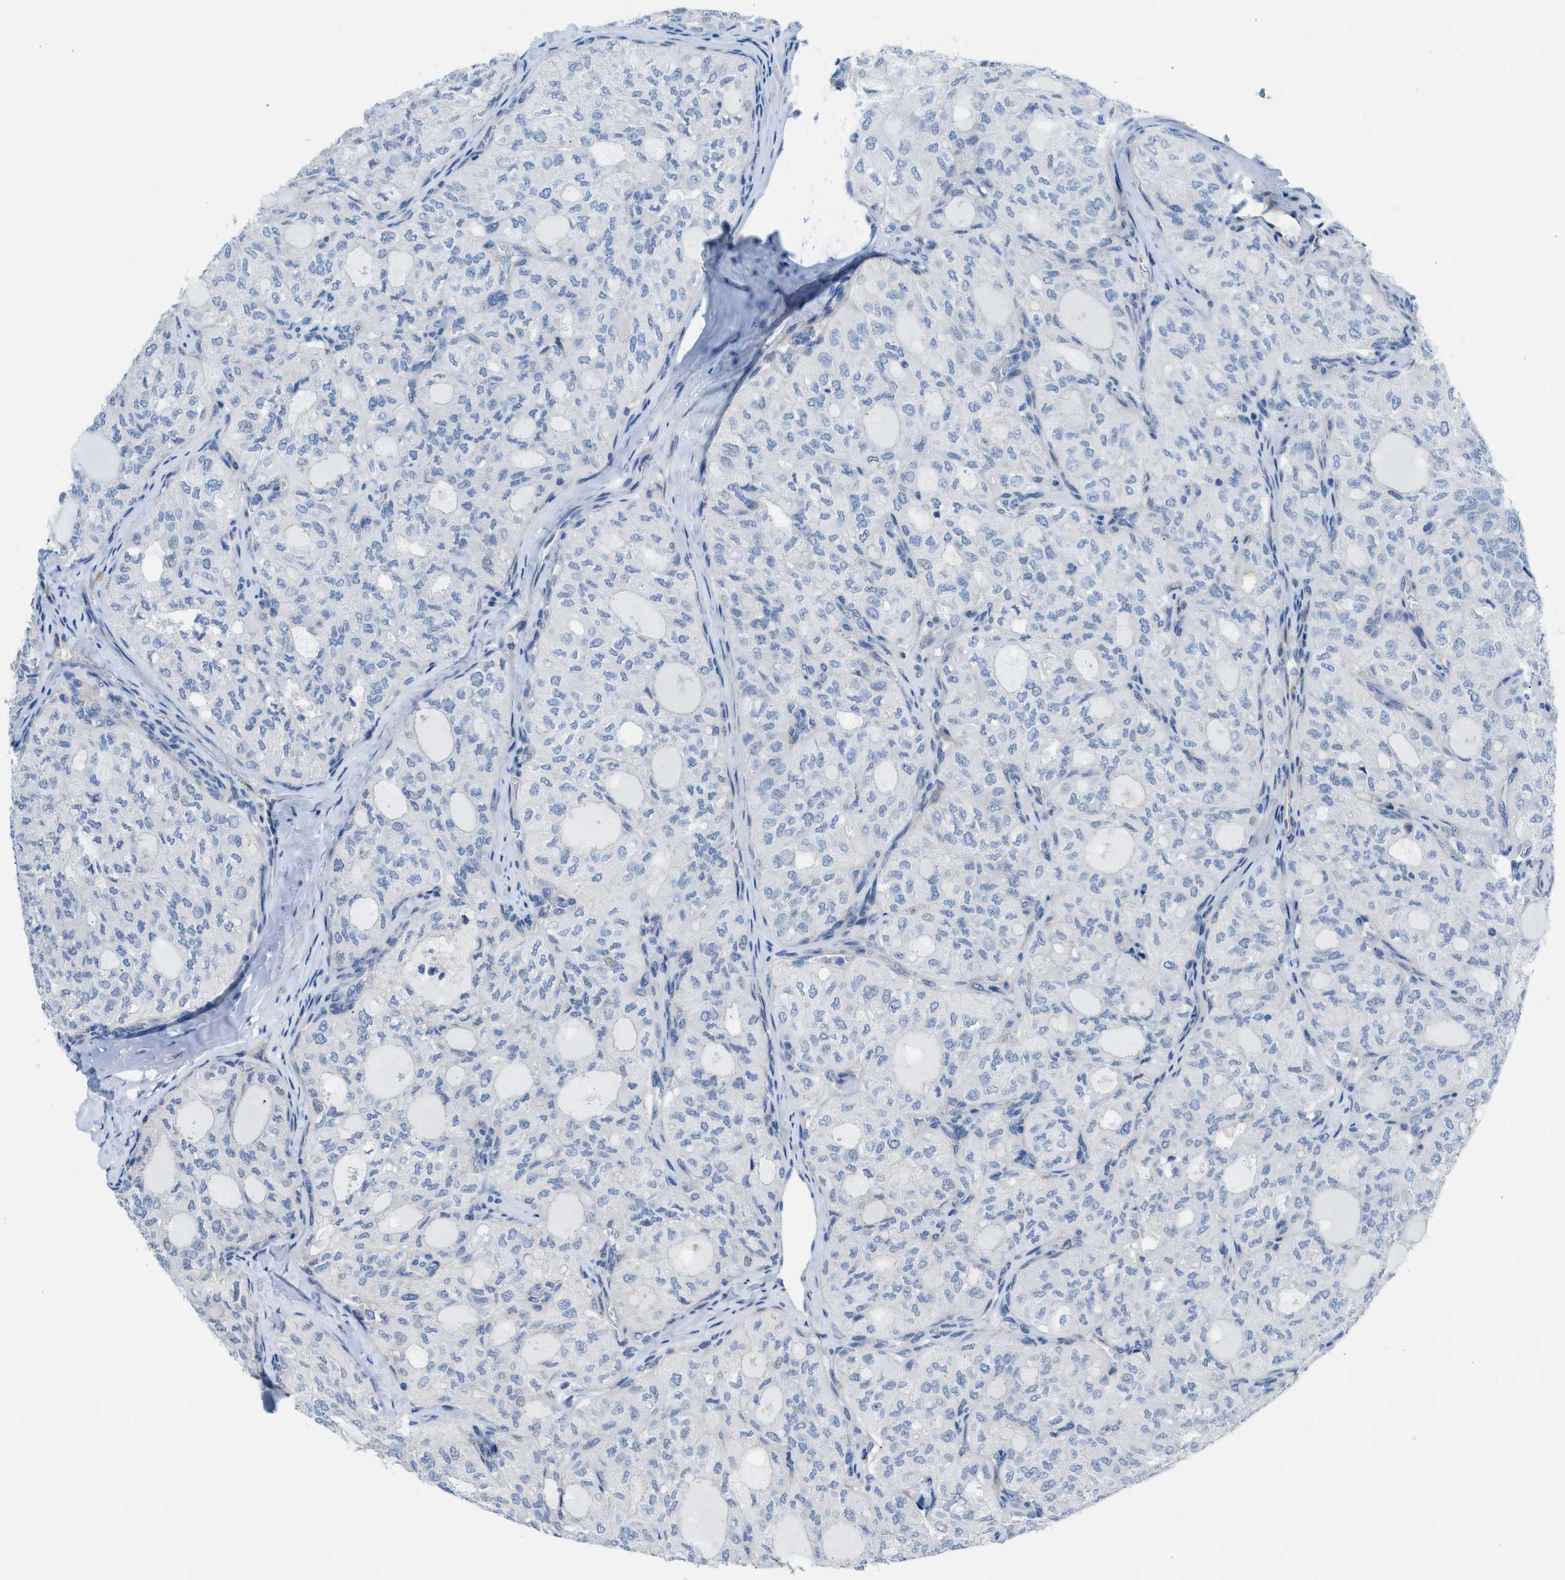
{"staining": {"intensity": "negative", "quantity": "none", "location": "none"}, "tissue": "thyroid cancer", "cell_type": "Tumor cells", "image_type": "cancer", "snomed": [{"axis": "morphology", "description": "Follicular adenoma carcinoma, NOS"}, {"axis": "topography", "description": "Thyroid gland"}], "caption": "This is a photomicrograph of immunohistochemistry staining of follicular adenoma carcinoma (thyroid), which shows no staining in tumor cells. The staining is performed using DAB (3,3'-diaminobenzidine) brown chromogen with nuclei counter-stained in using hematoxylin.", "gene": "MPP3", "patient": {"sex": "male", "age": 75}}